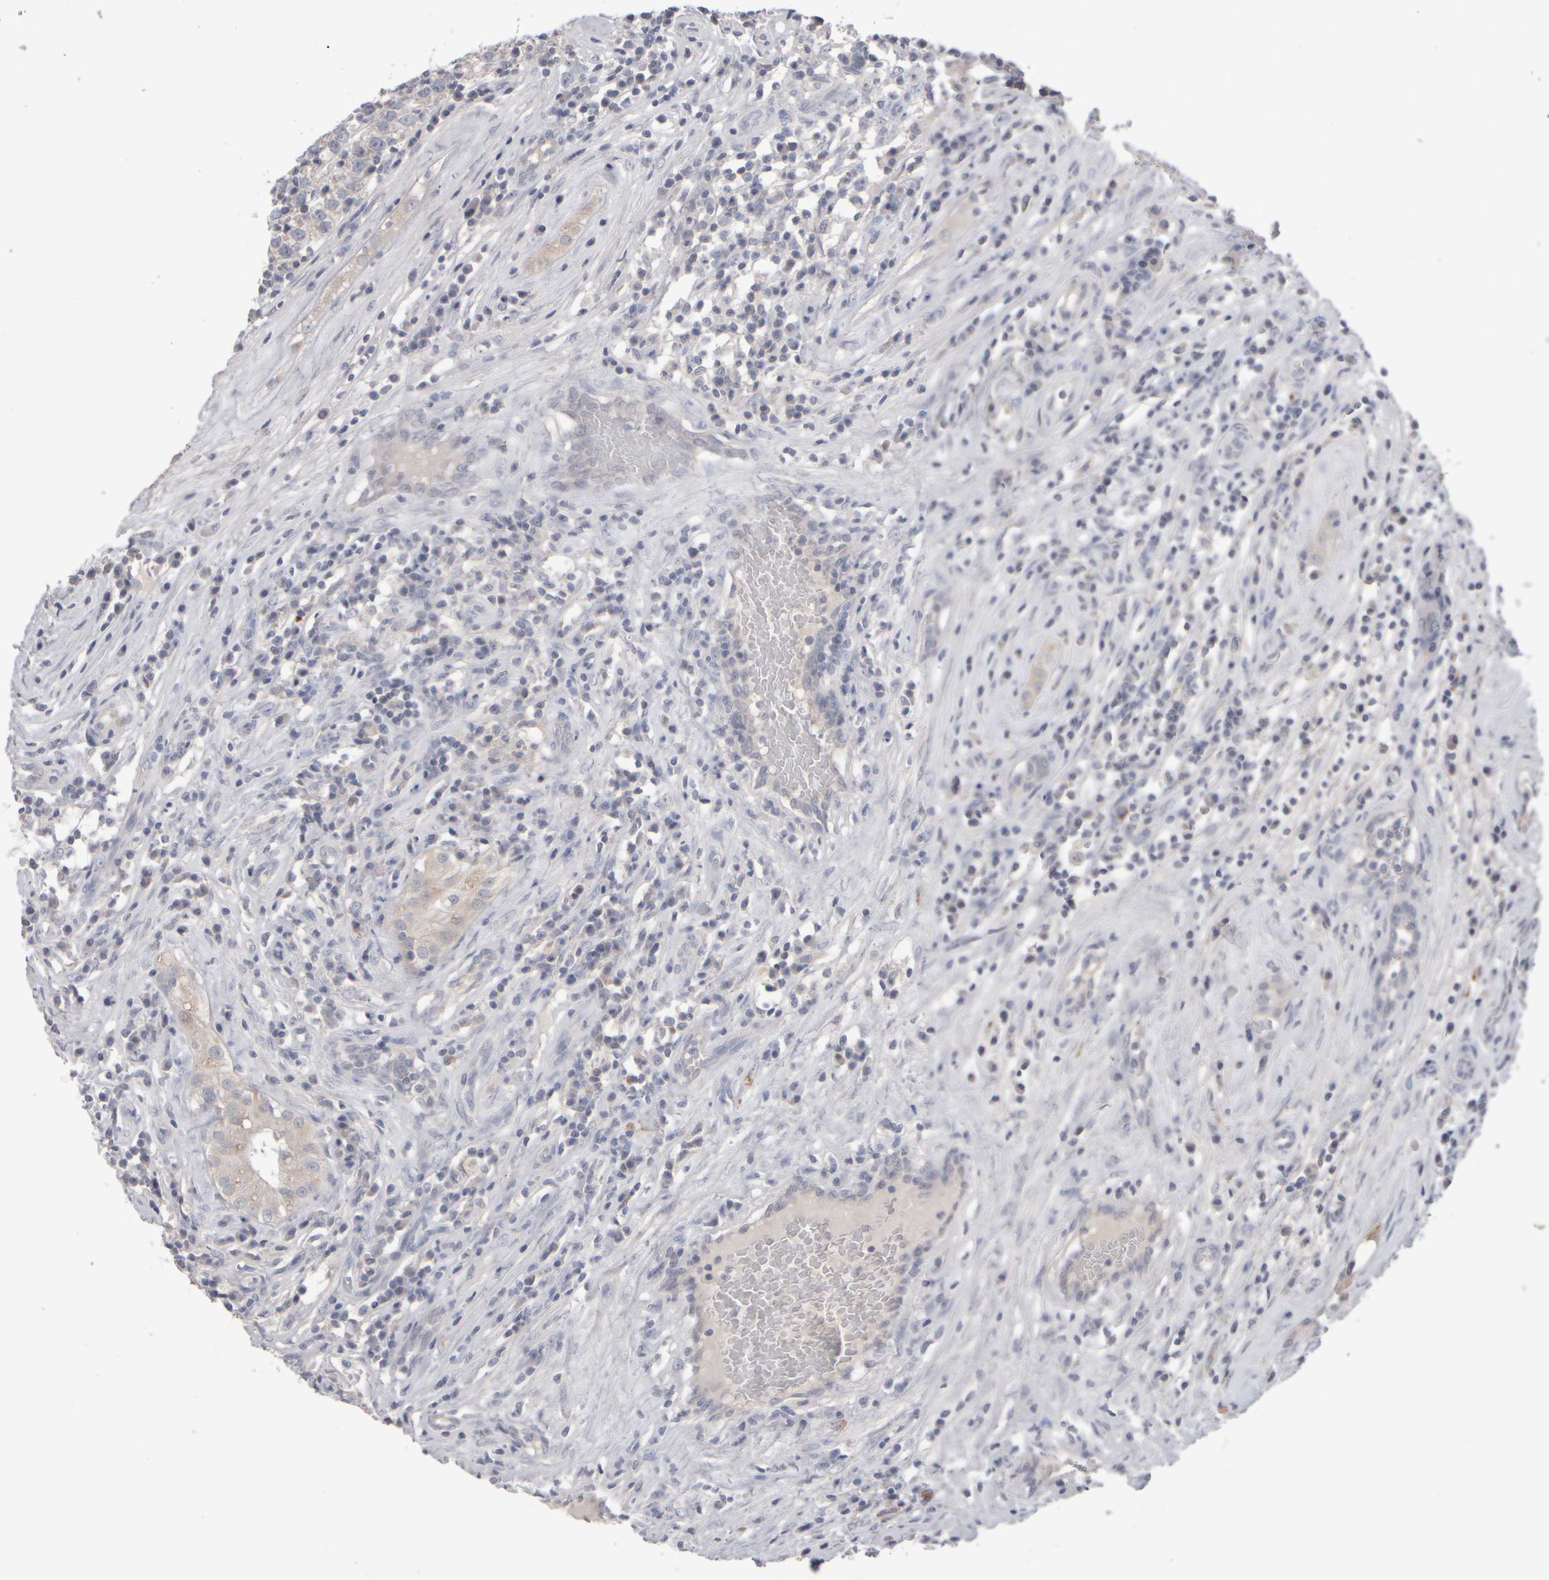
{"staining": {"intensity": "negative", "quantity": "none", "location": "none"}, "tissue": "testis cancer", "cell_type": "Tumor cells", "image_type": "cancer", "snomed": [{"axis": "morphology", "description": "Seminoma, NOS"}, {"axis": "morphology", "description": "Carcinoma, Embryonal, NOS"}, {"axis": "topography", "description": "Testis"}], "caption": "Immunohistochemical staining of testis seminoma demonstrates no significant positivity in tumor cells.", "gene": "EPHX2", "patient": {"sex": "male", "age": 28}}